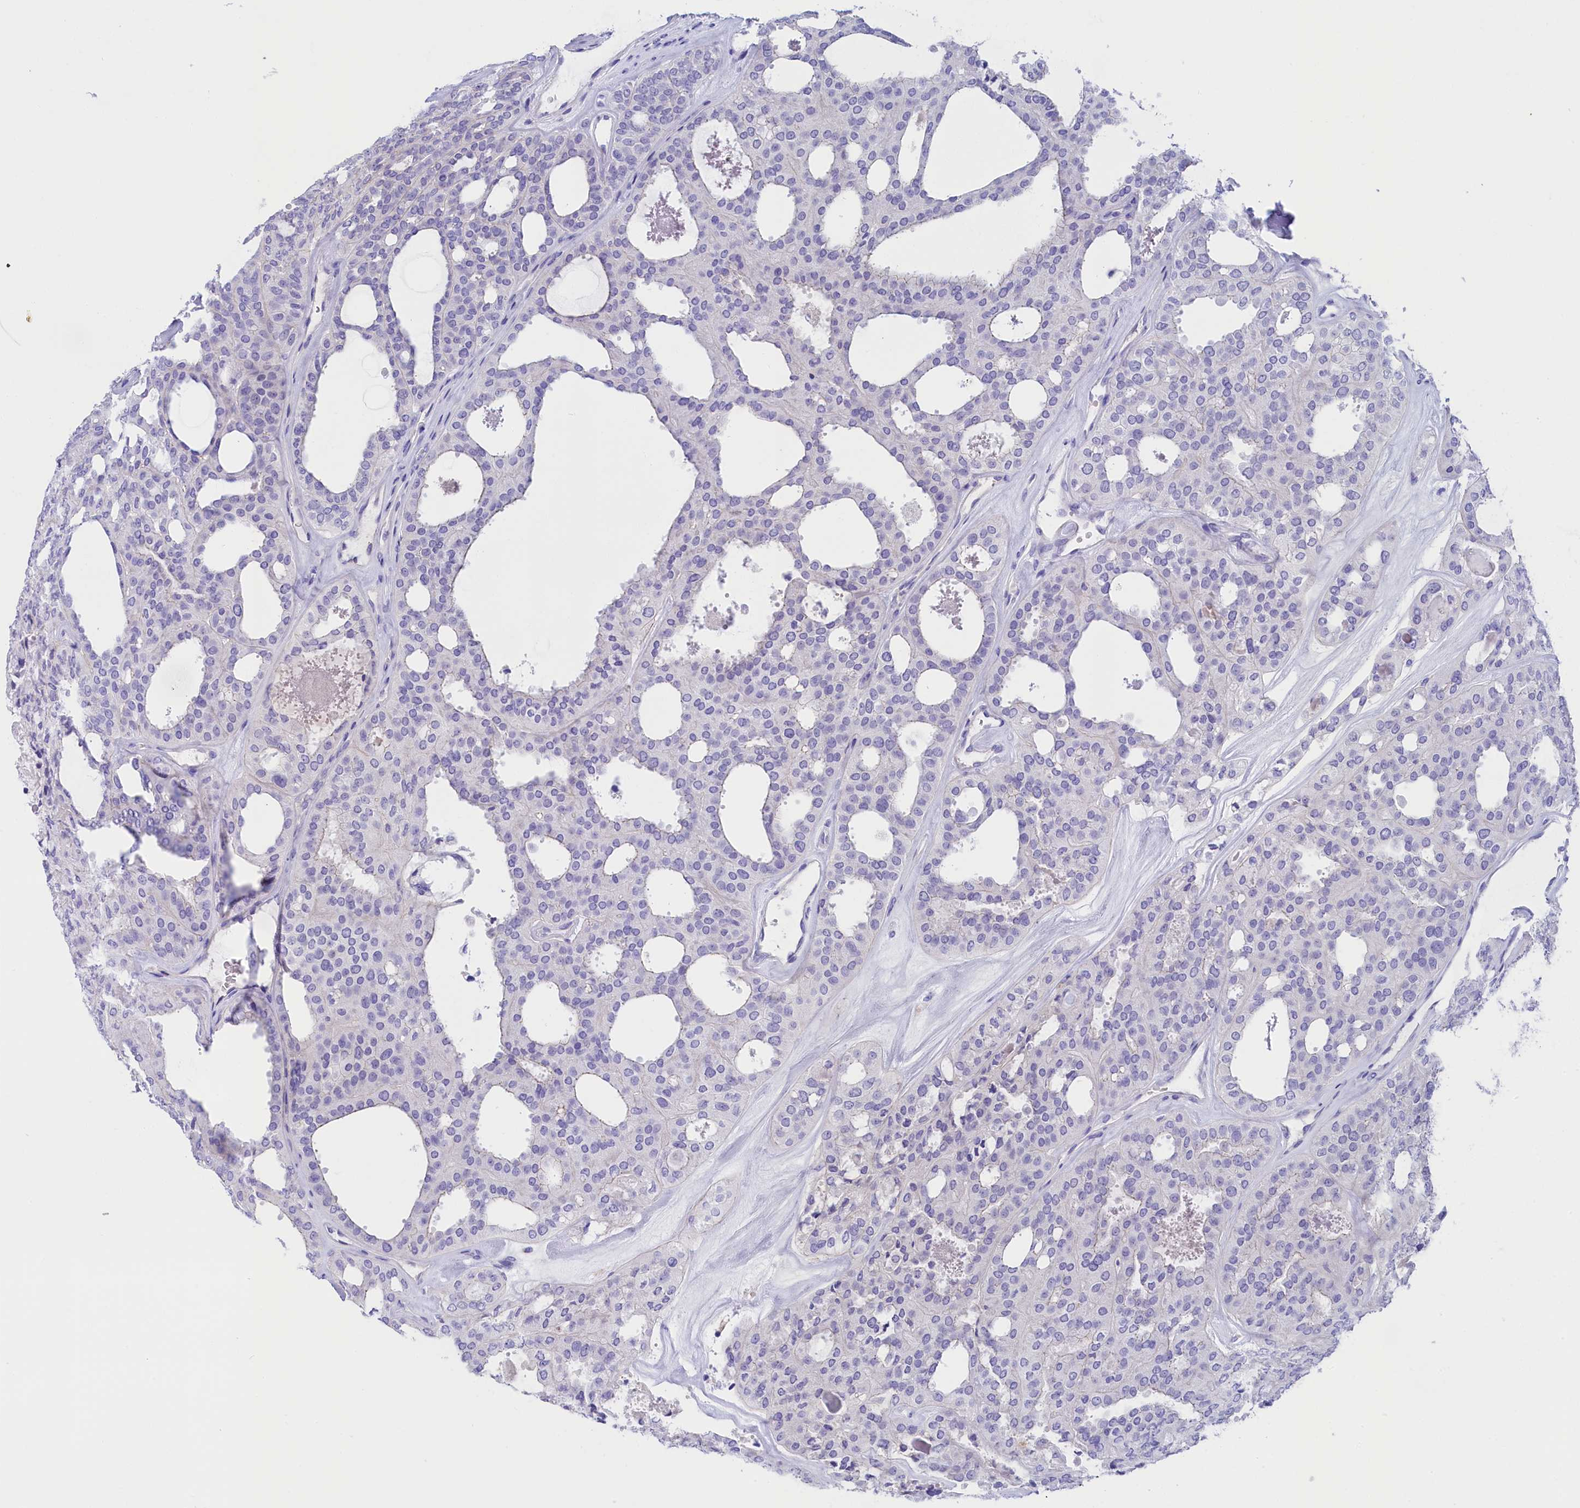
{"staining": {"intensity": "negative", "quantity": "none", "location": "none"}, "tissue": "thyroid cancer", "cell_type": "Tumor cells", "image_type": "cancer", "snomed": [{"axis": "morphology", "description": "Follicular adenoma carcinoma, NOS"}, {"axis": "topography", "description": "Thyroid gland"}], "caption": "Follicular adenoma carcinoma (thyroid) stained for a protein using immunohistochemistry (IHC) reveals no staining tumor cells.", "gene": "SULT2A1", "patient": {"sex": "male", "age": 75}}